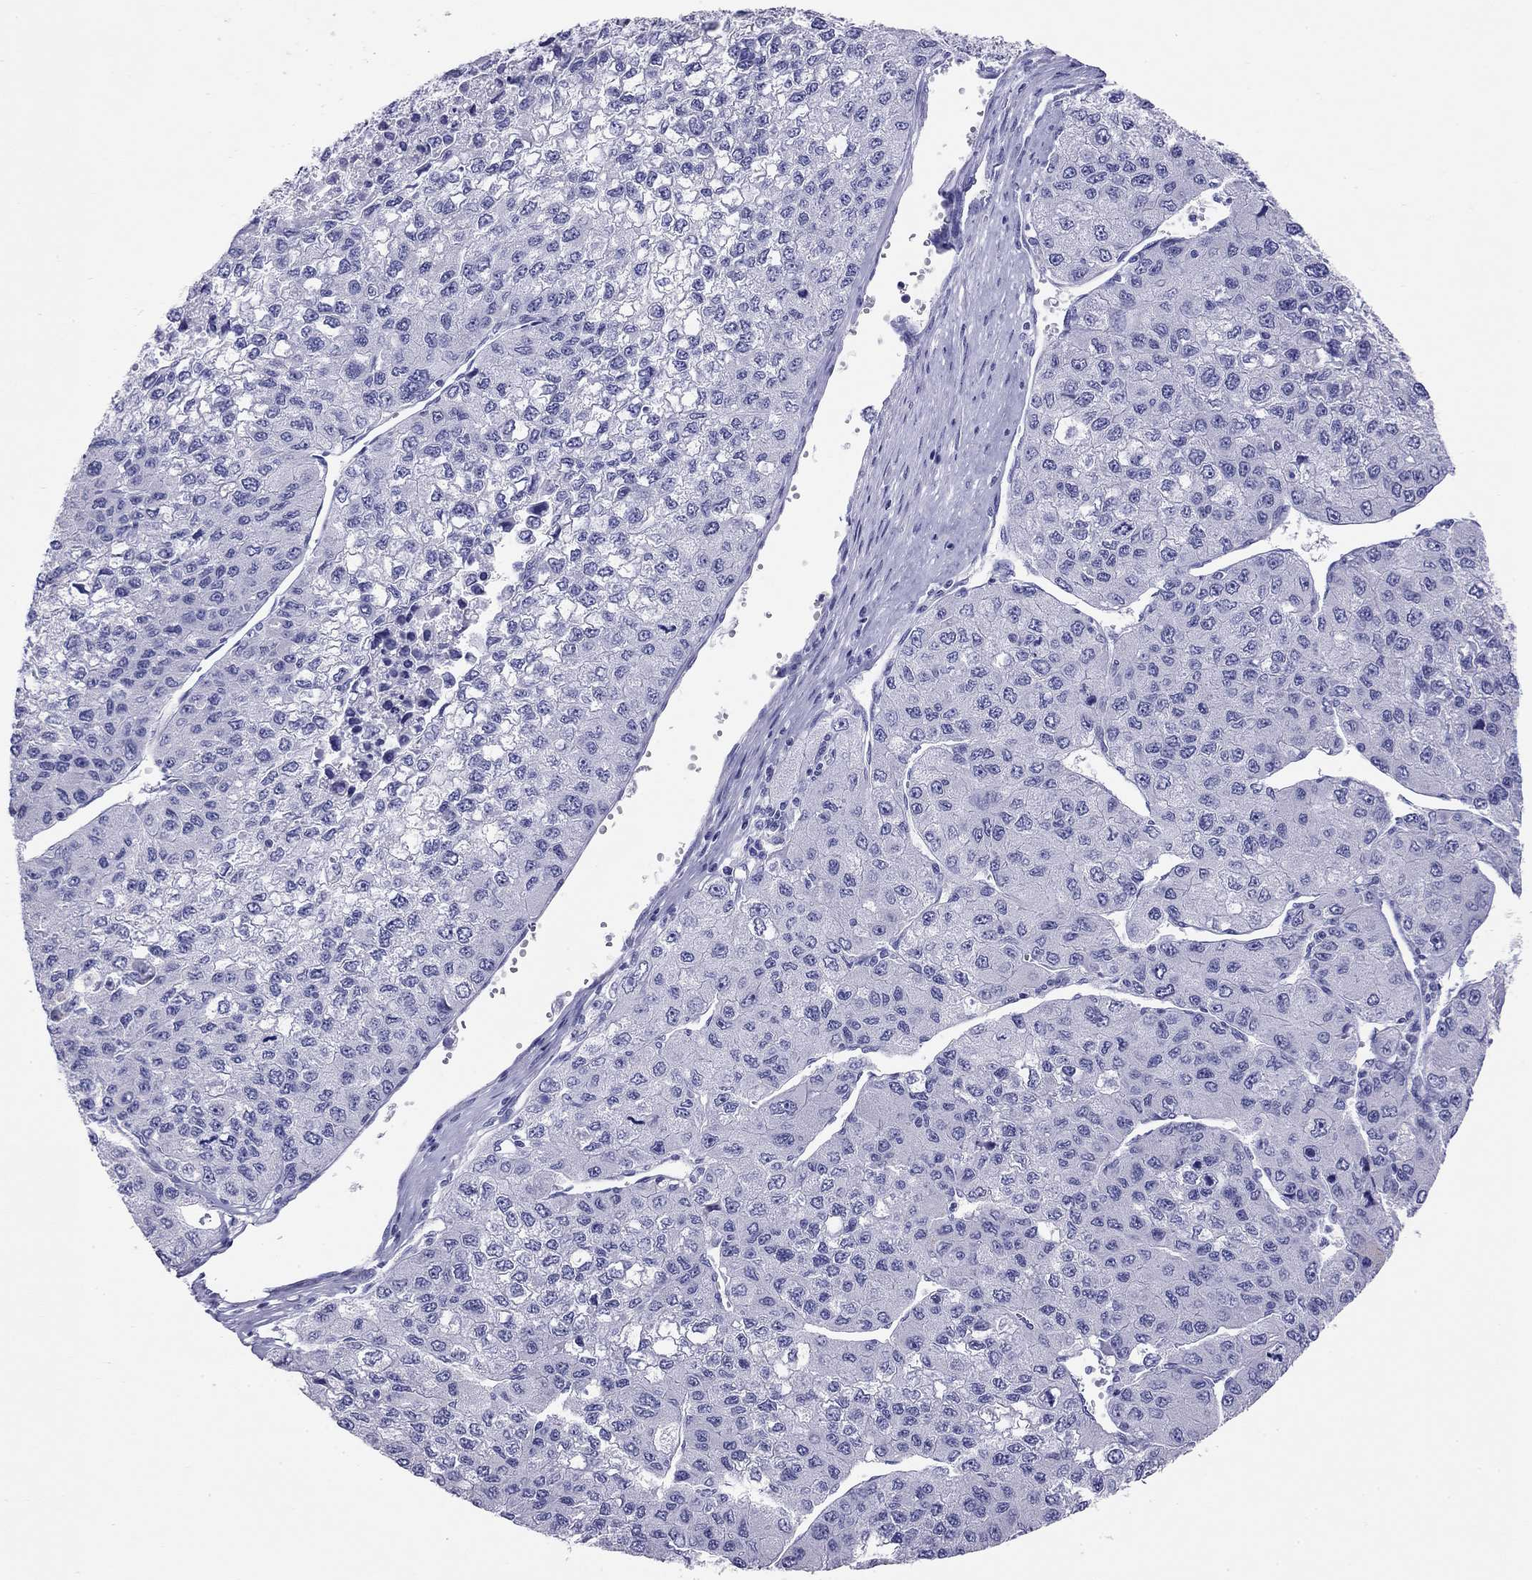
{"staining": {"intensity": "negative", "quantity": "none", "location": "none"}, "tissue": "liver cancer", "cell_type": "Tumor cells", "image_type": "cancer", "snomed": [{"axis": "morphology", "description": "Carcinoma, Hepatocellular, NOS"}, {"axis": "topography", "description": "Liver"}], "caption": "This is a image of IHC staining of hepatocellular carcinoma (liver), which shows no staining in tumor cells.", "gene": "HLA-DQB2", "patient": {"sex": "female", "age": 66}}